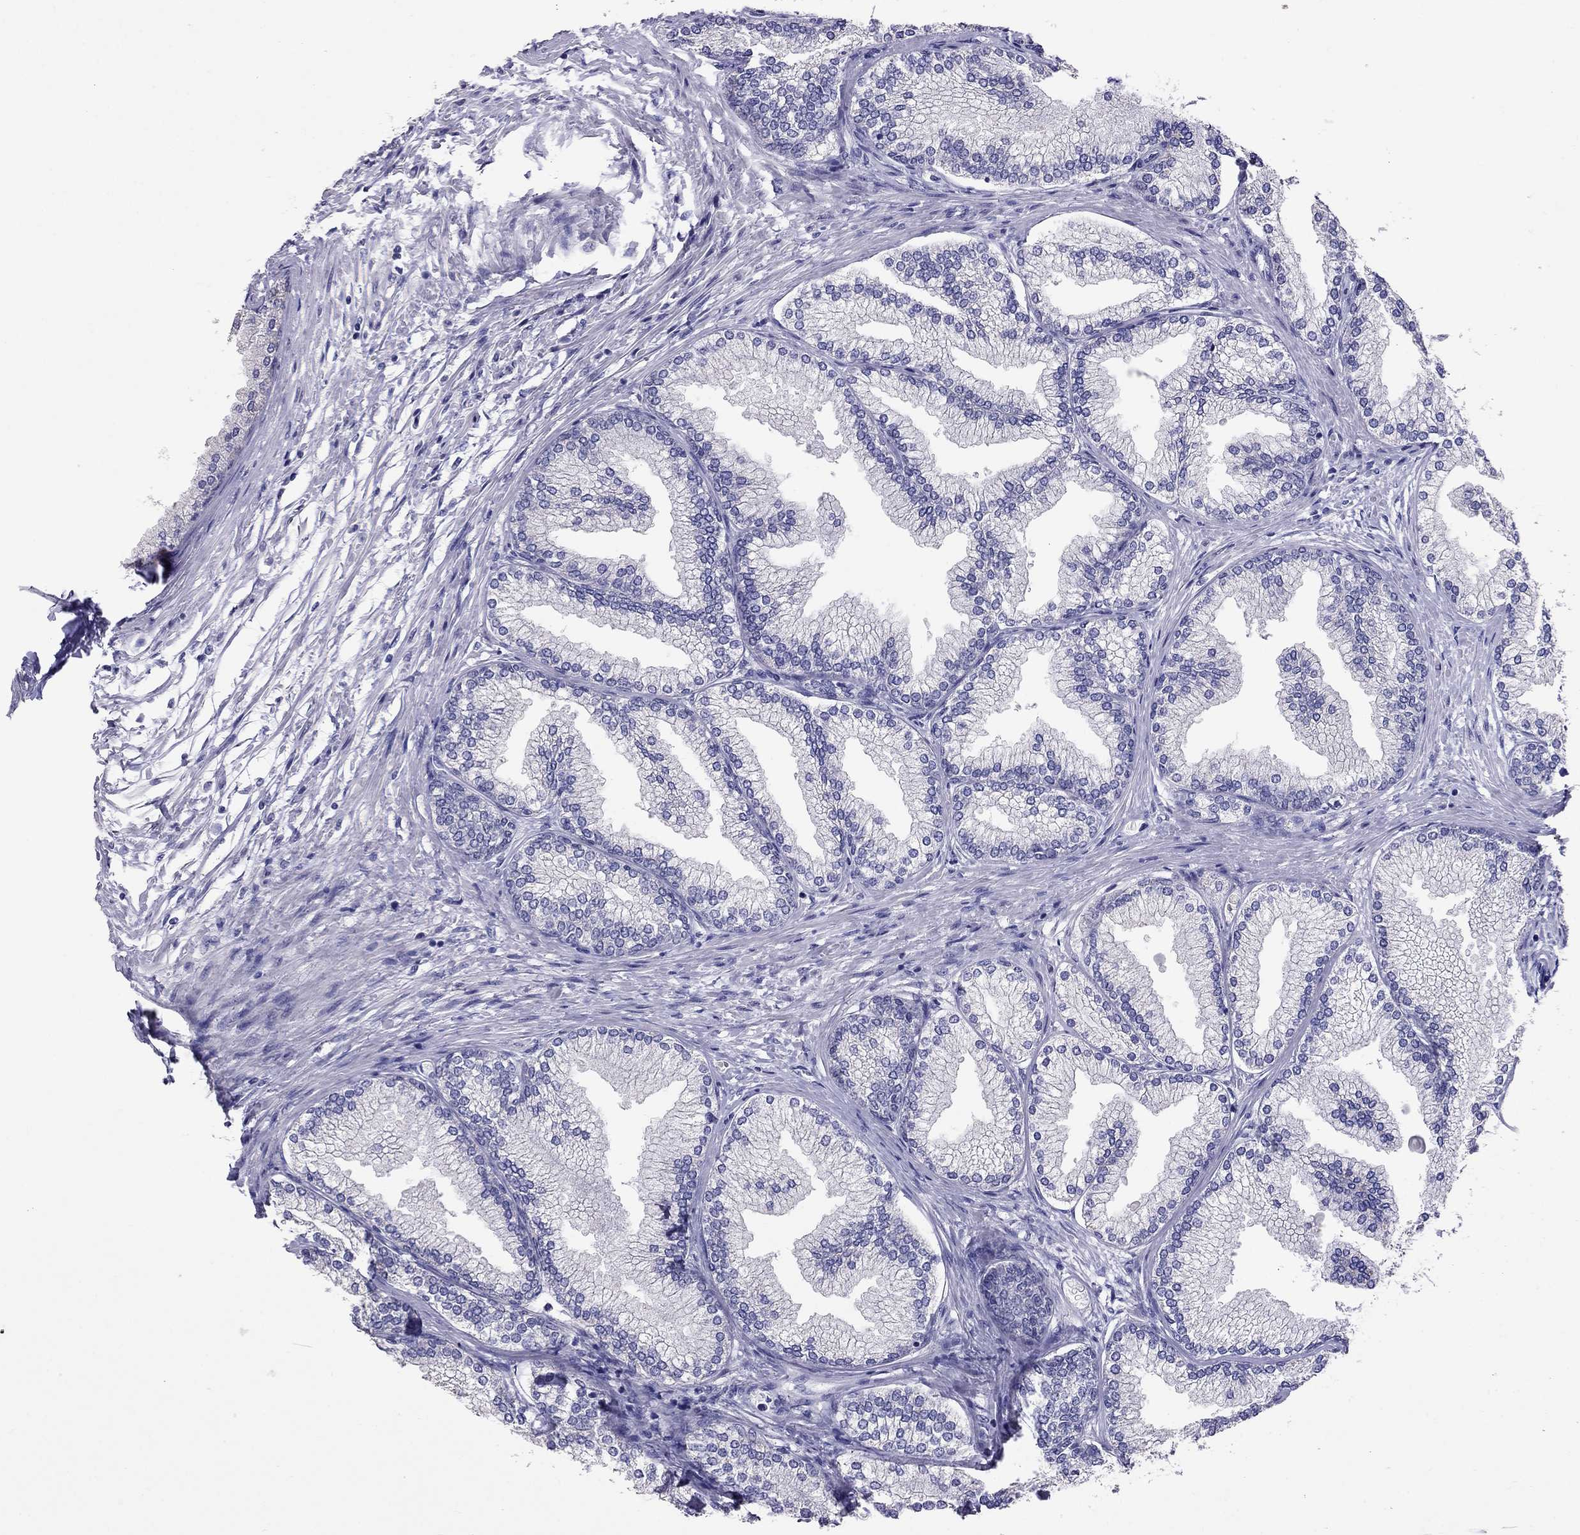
{"staining": {"intensity": "moderate", "quantity": "<25%", "location": "cytoplasmic/membranous"}, "tissue": "prostate", "cell_type": "Glandular cells", "image_type": "normal", "snomed": [{"axis": "morphology", "description": "Normal tissue, NOS"}, {"axis": "topography", "description": "Prostate"}], "caption": "Prostate stained with a brown dye exhibits moderate cytoplasmic/membranous positive staining in approximately <25% of glandular cells.", "gene": "MYO3B", "patient": {"sex": "male", "age": 72}}